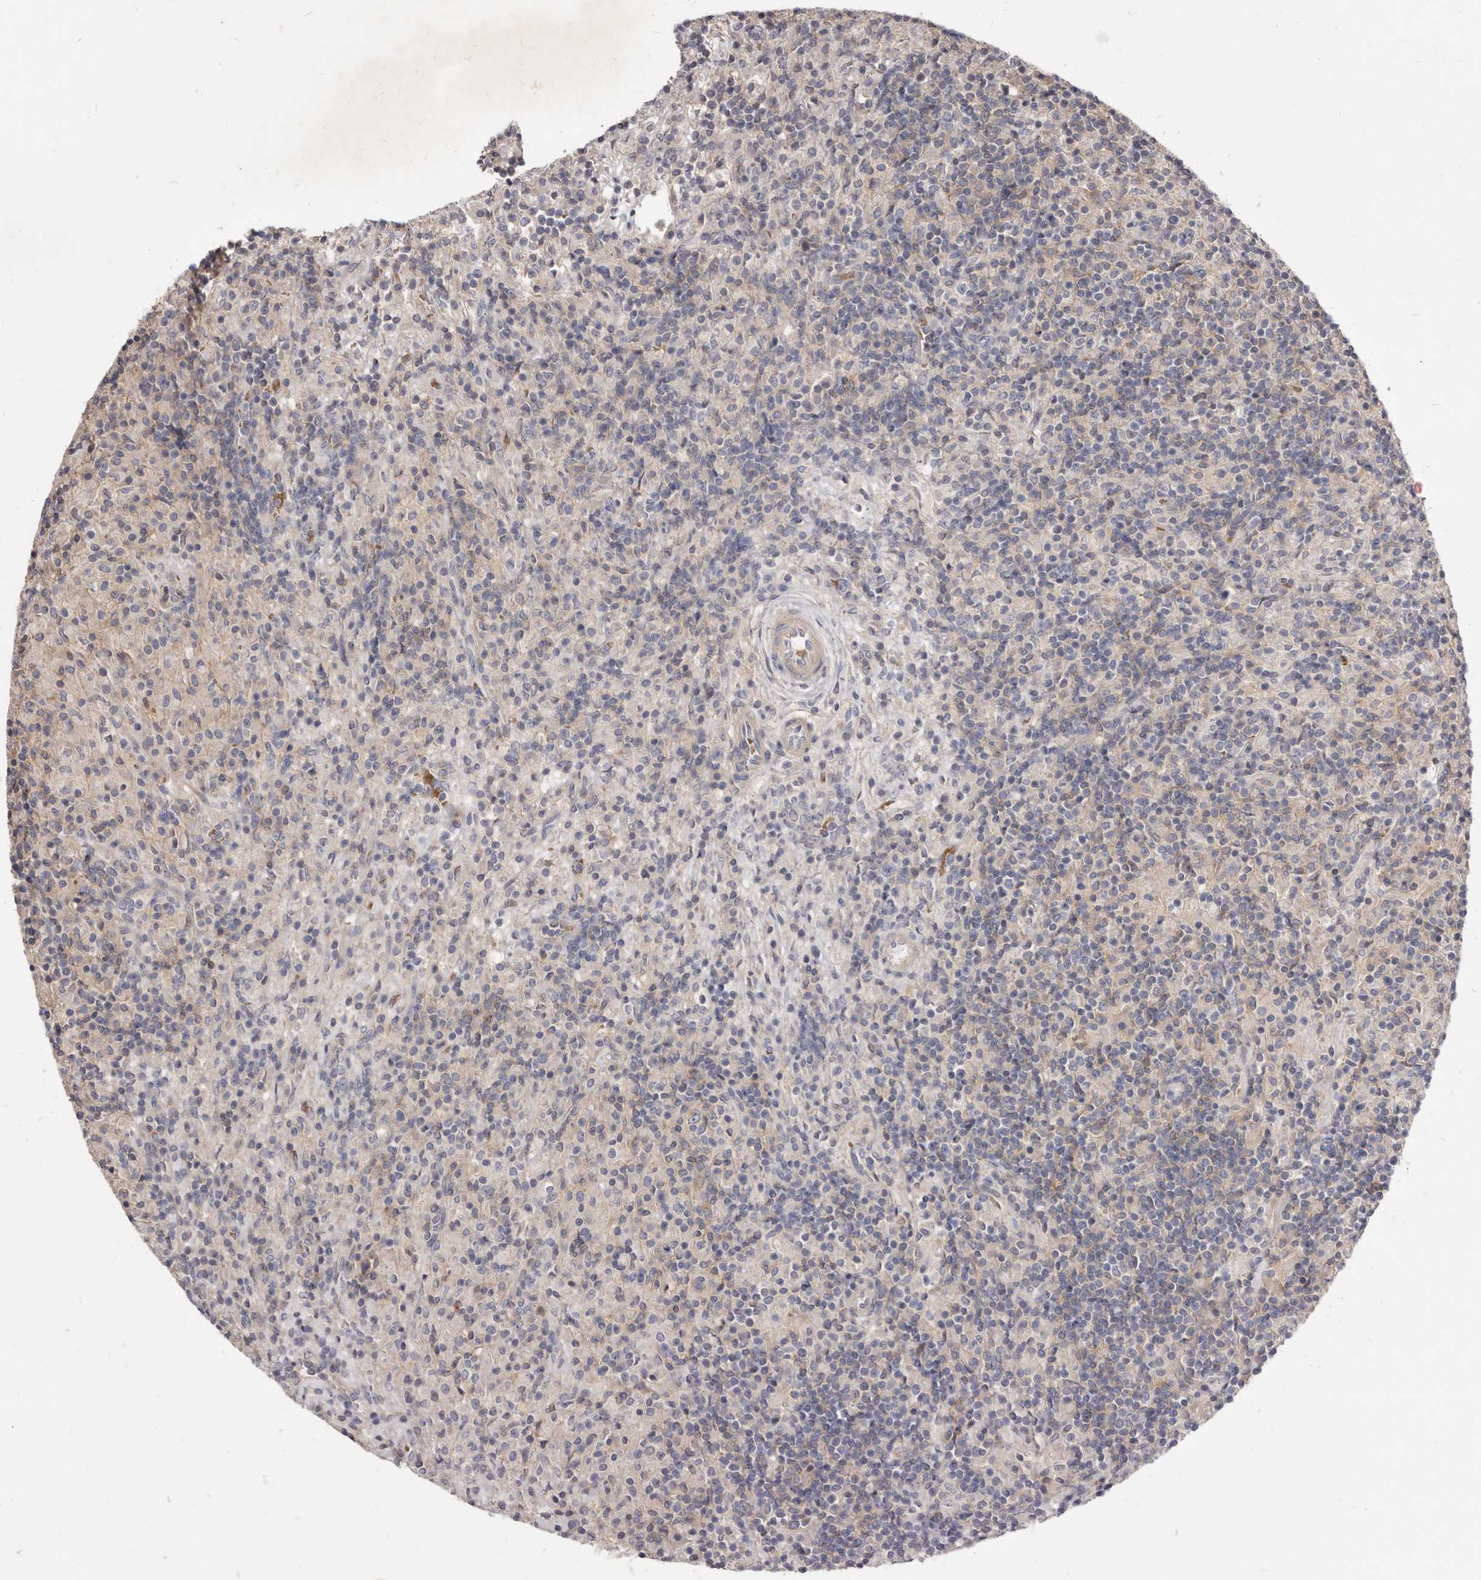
{"staining": {"intensity": "negative", "quantity": "none", "location": "none"}, "tissue": "lymphoma", "cell_type": "Tumor cells", "image_type": "cancer", "snomed": [{"axis": "morphology", "description": "Hodgkin's disease, NOS"}, {"axis": "topography", "description": "Lymph node"}], "caption": "High magnification brightfield microscopy of Hodgkin's disease stained with DAB (brown) and counterstained with hematoxylin (blue): tumor cells show no significant staining. Nuclei are stained in blue.", "gene": "FAS", "patient": {"sex": "male", "age": 70}}